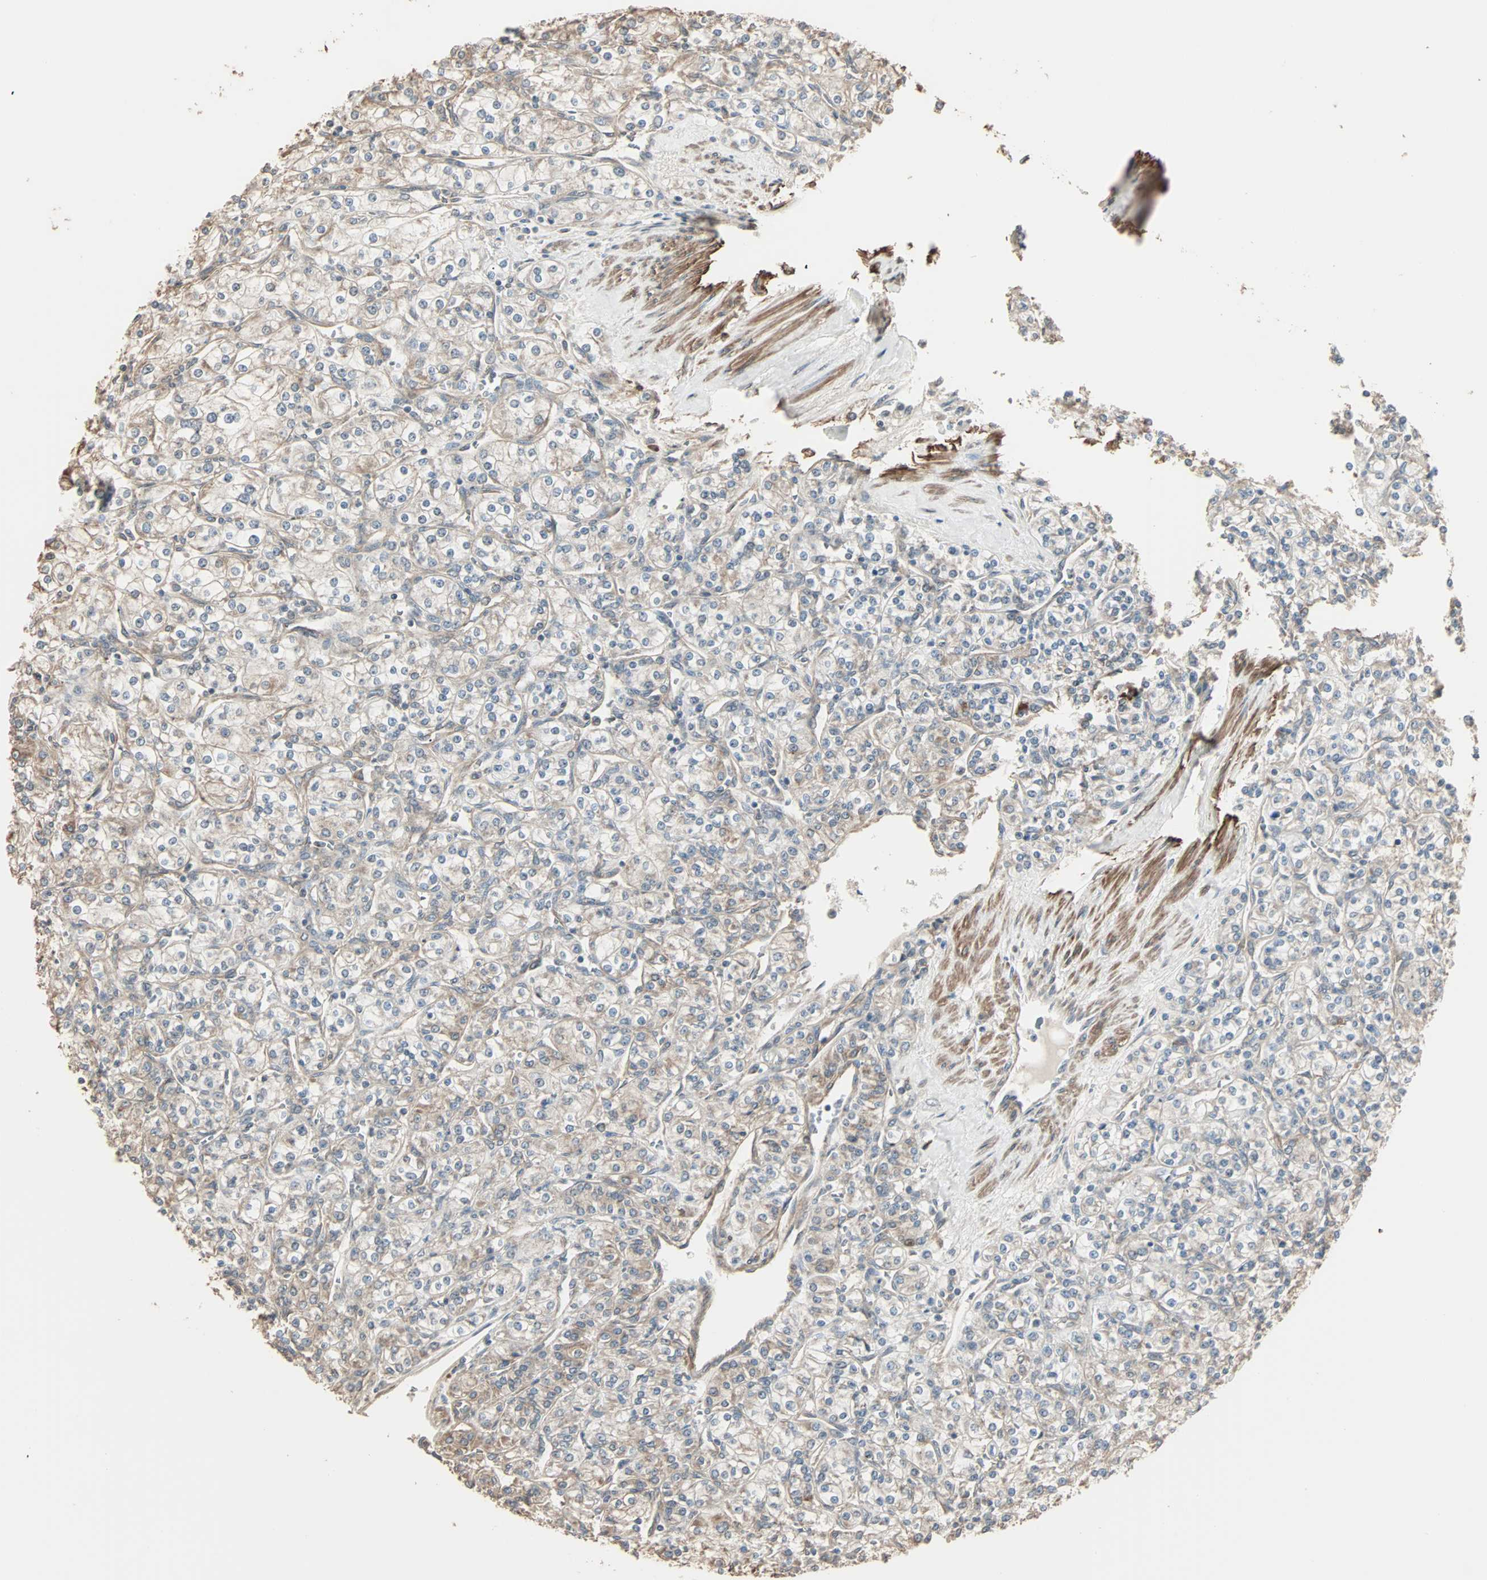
{"staining": {"intensity": "weak", "quantity": ">75%", "location": "cytoplasmic/membranous"}, "tissue": "renal cancer", "cell_type": "Tumor cells", "image_type": "cancer", "snomed": [{"axis": "morphology", "description": "Adenocarcinoma, NOS"}, {"axis": "topography", "description": "Kidney"}], "caption": "Renal cancer (adenocarcinoma) stained with DAB (3,3'-diaminobenzidine) immunohistochemistry (IHC) reveals low levels of weak cytoplasmic/membranous staining in approximately >75% of tumor cells.", "gene": "GALNT3", "patient": {"sex": "male", "age": 77}}